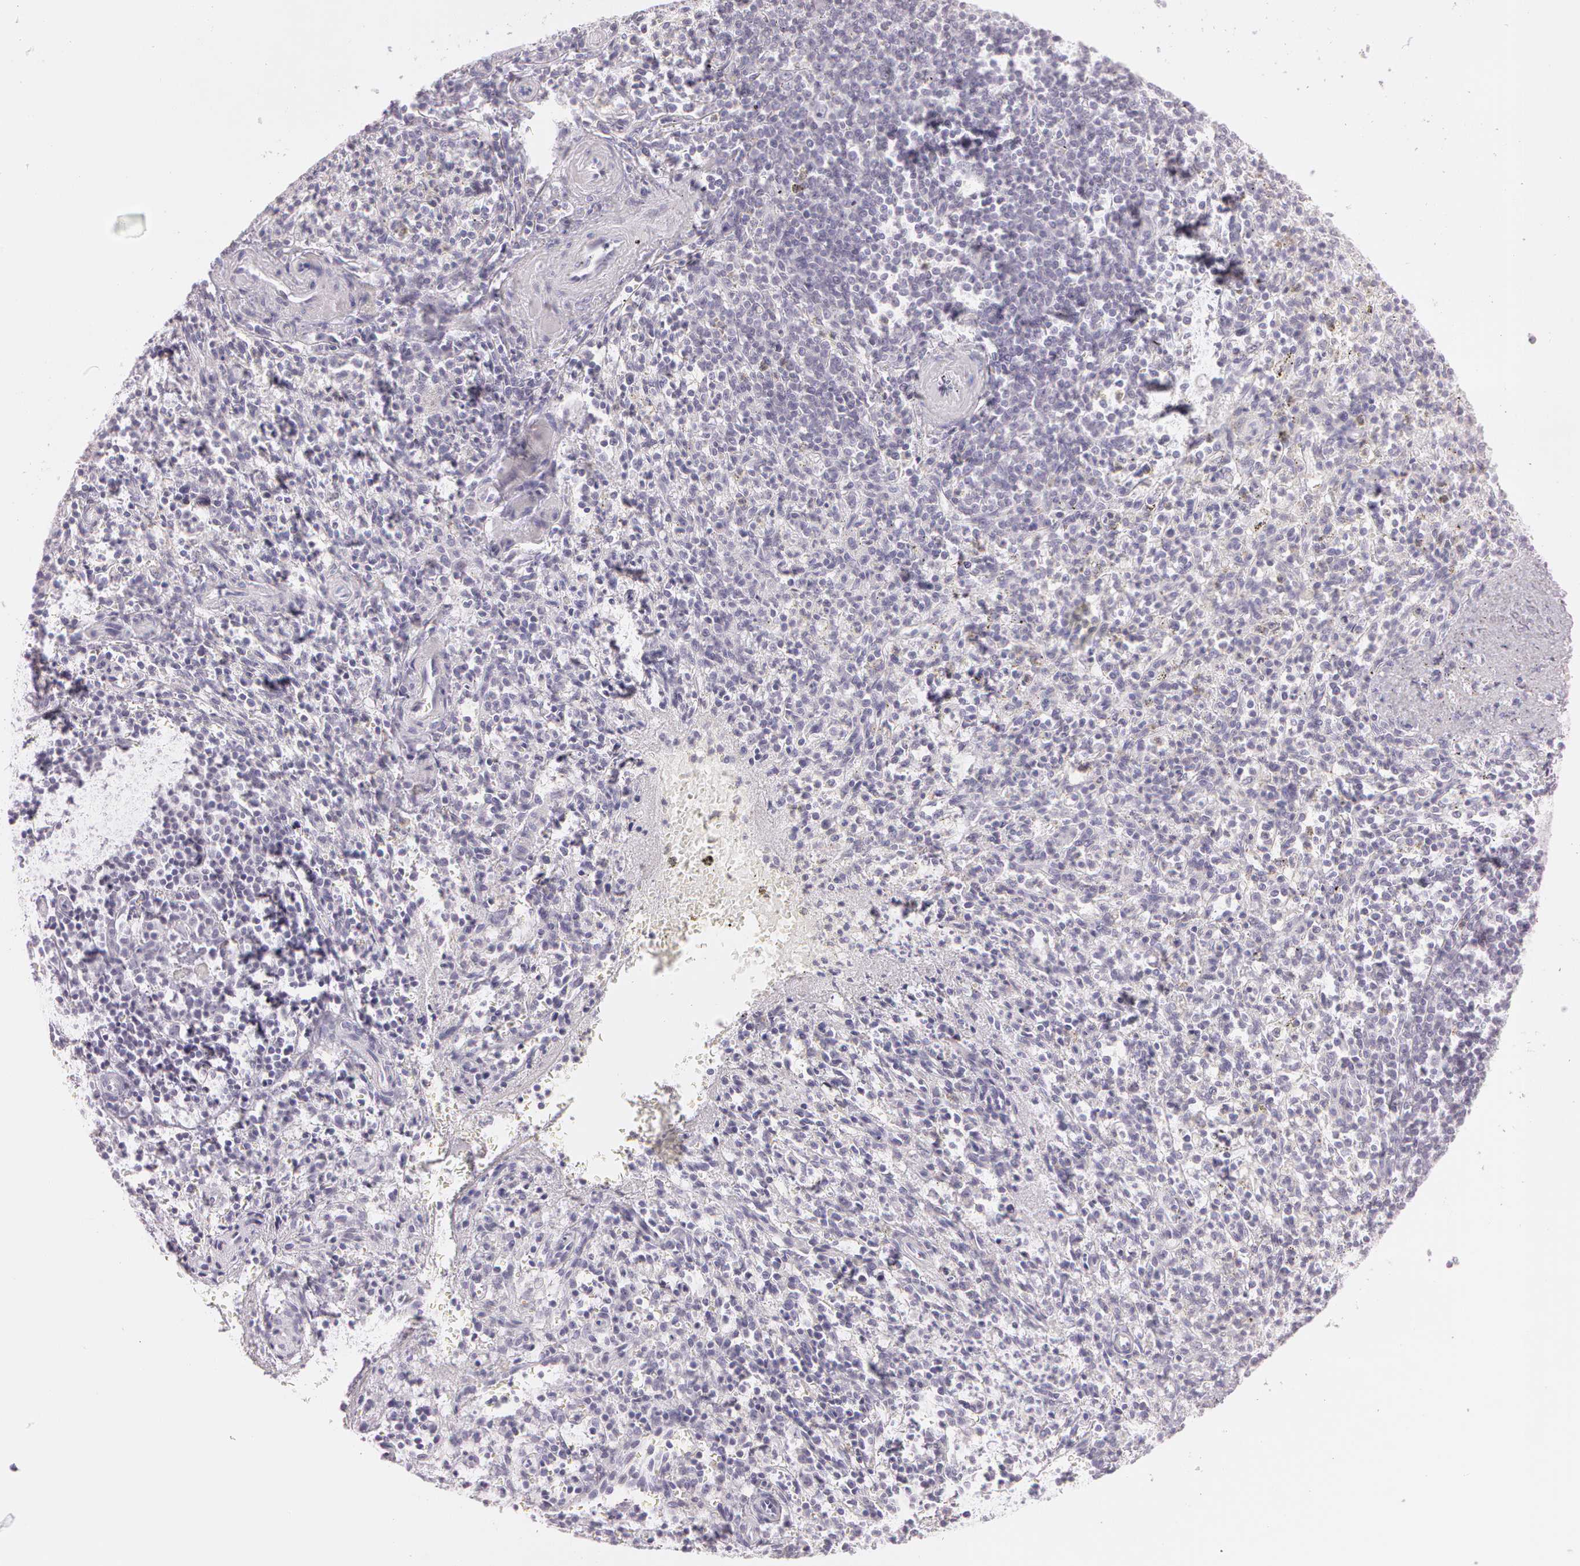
{"staining": {"intensity": "negative", "quantity": "none", "location": "none"}, "tissue": "spleen", "cell_type": "Cells in red pulp", "image_type": "normal", "snomed": [{"axis": "morphology", "description": "Normal tissue, NOS"}, {"axis": "topography", "description": "Spleen"}], "caption": "Immunohistochemical staining of normal spleen displays no significant expression in cells in red pulp. (Stains: DAB (3,3'-diaminobenzidine) IHC with hematoxylin counter stain, Microscopy: brightfield microscopy at high magnification).", "gene": "OTC", "patient": {"sex": "male", "age": 72}}